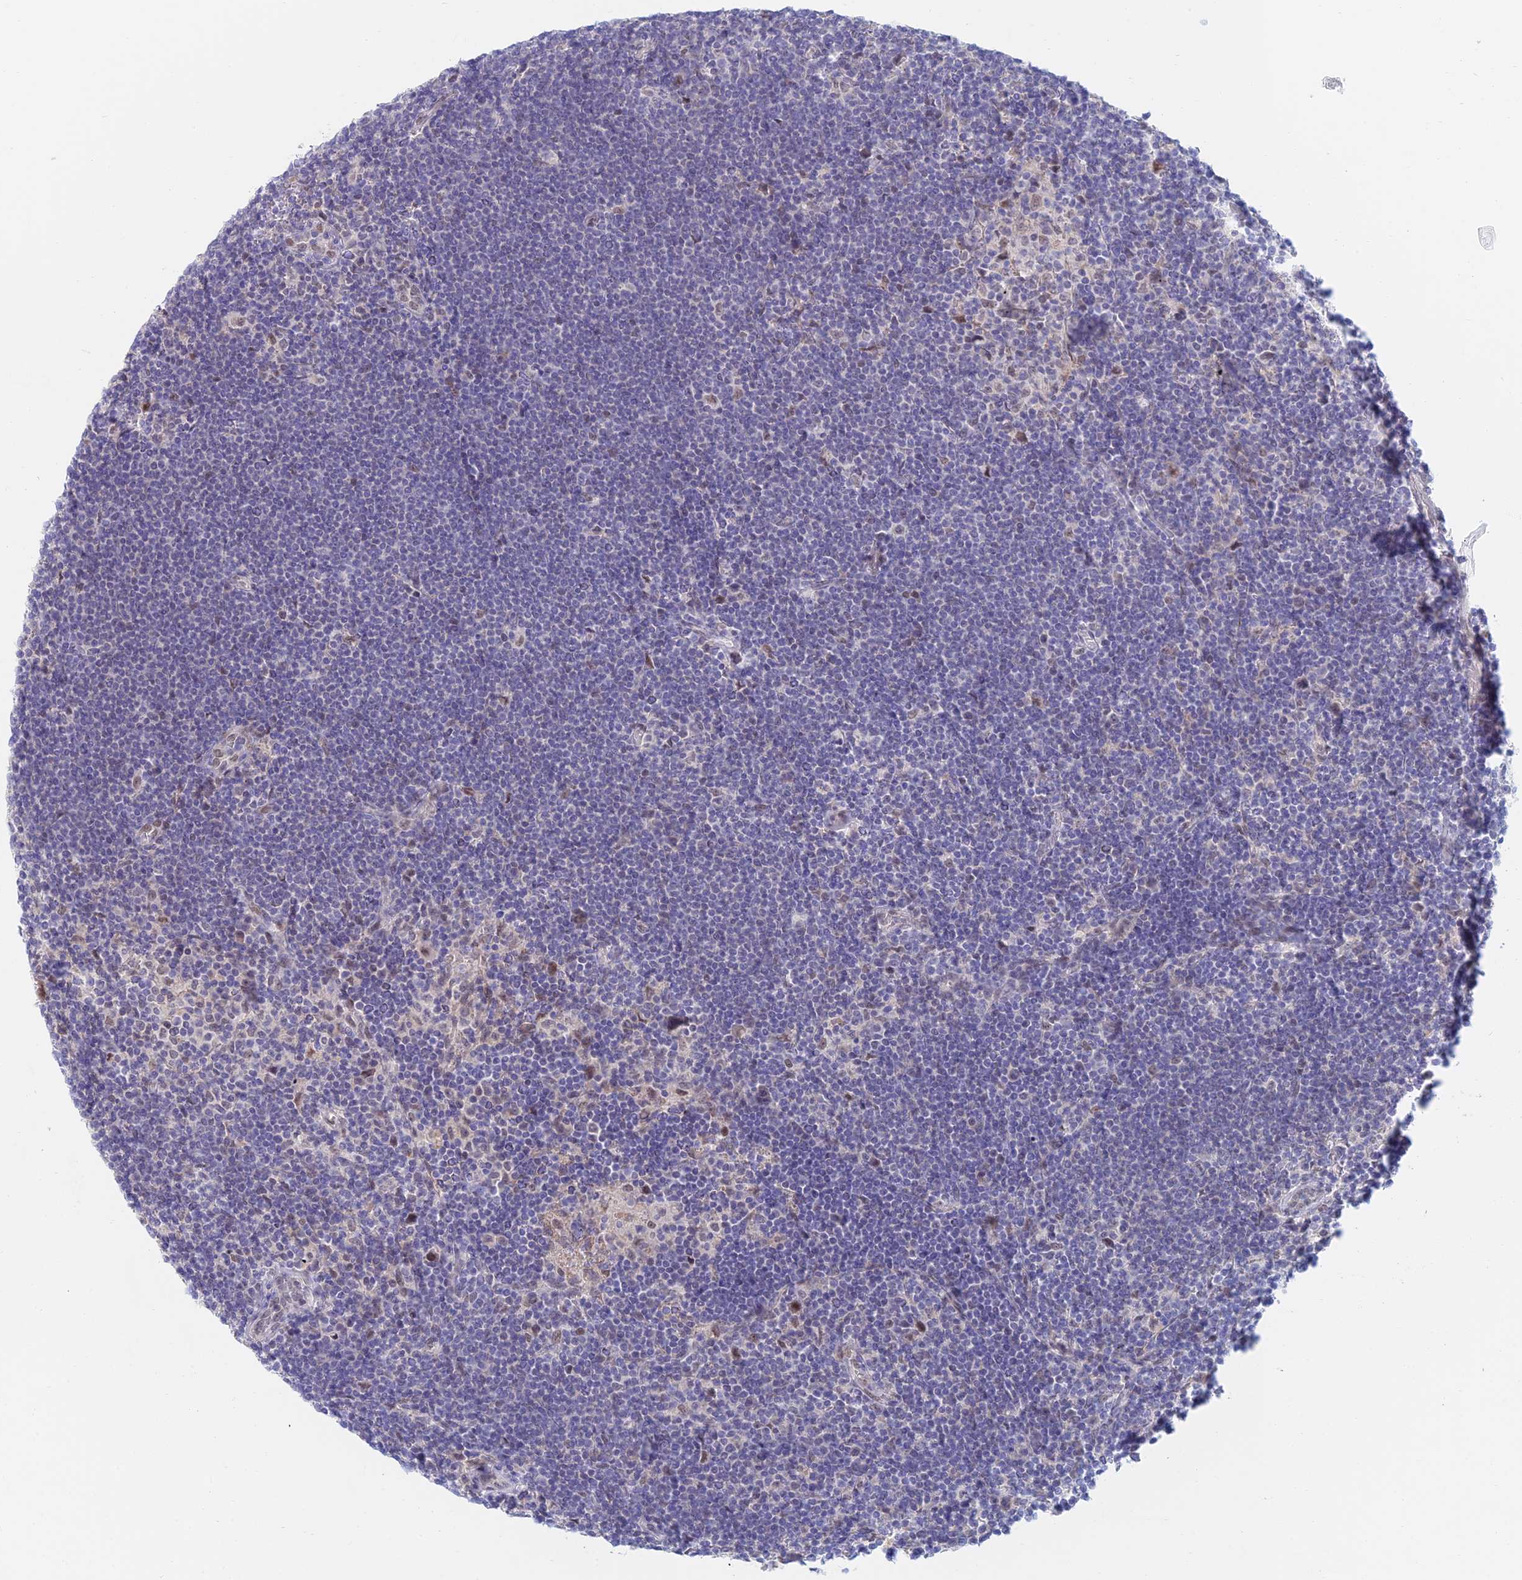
{"staining": {"intensity": "weak", "quantity": "25%-75%", "location": "nuclear"}, "tissue": "lymphoma", "cell_type": "Tumor cells", "image_type": "cancer", "snomed": [{"axis": "morphology", "description": "Hodgkin's disease, NOS"}, {"axis": "topography", "description": "Lymph node"}], "caption": "This histopathology image displays immunohistochemistry staining of human Hodgkin's disease, with low weak nuclear positivity in about 25%-75% of tumor cells.", "gene": "ZUP1", "patient": {"sex": "female", "age": 57}}